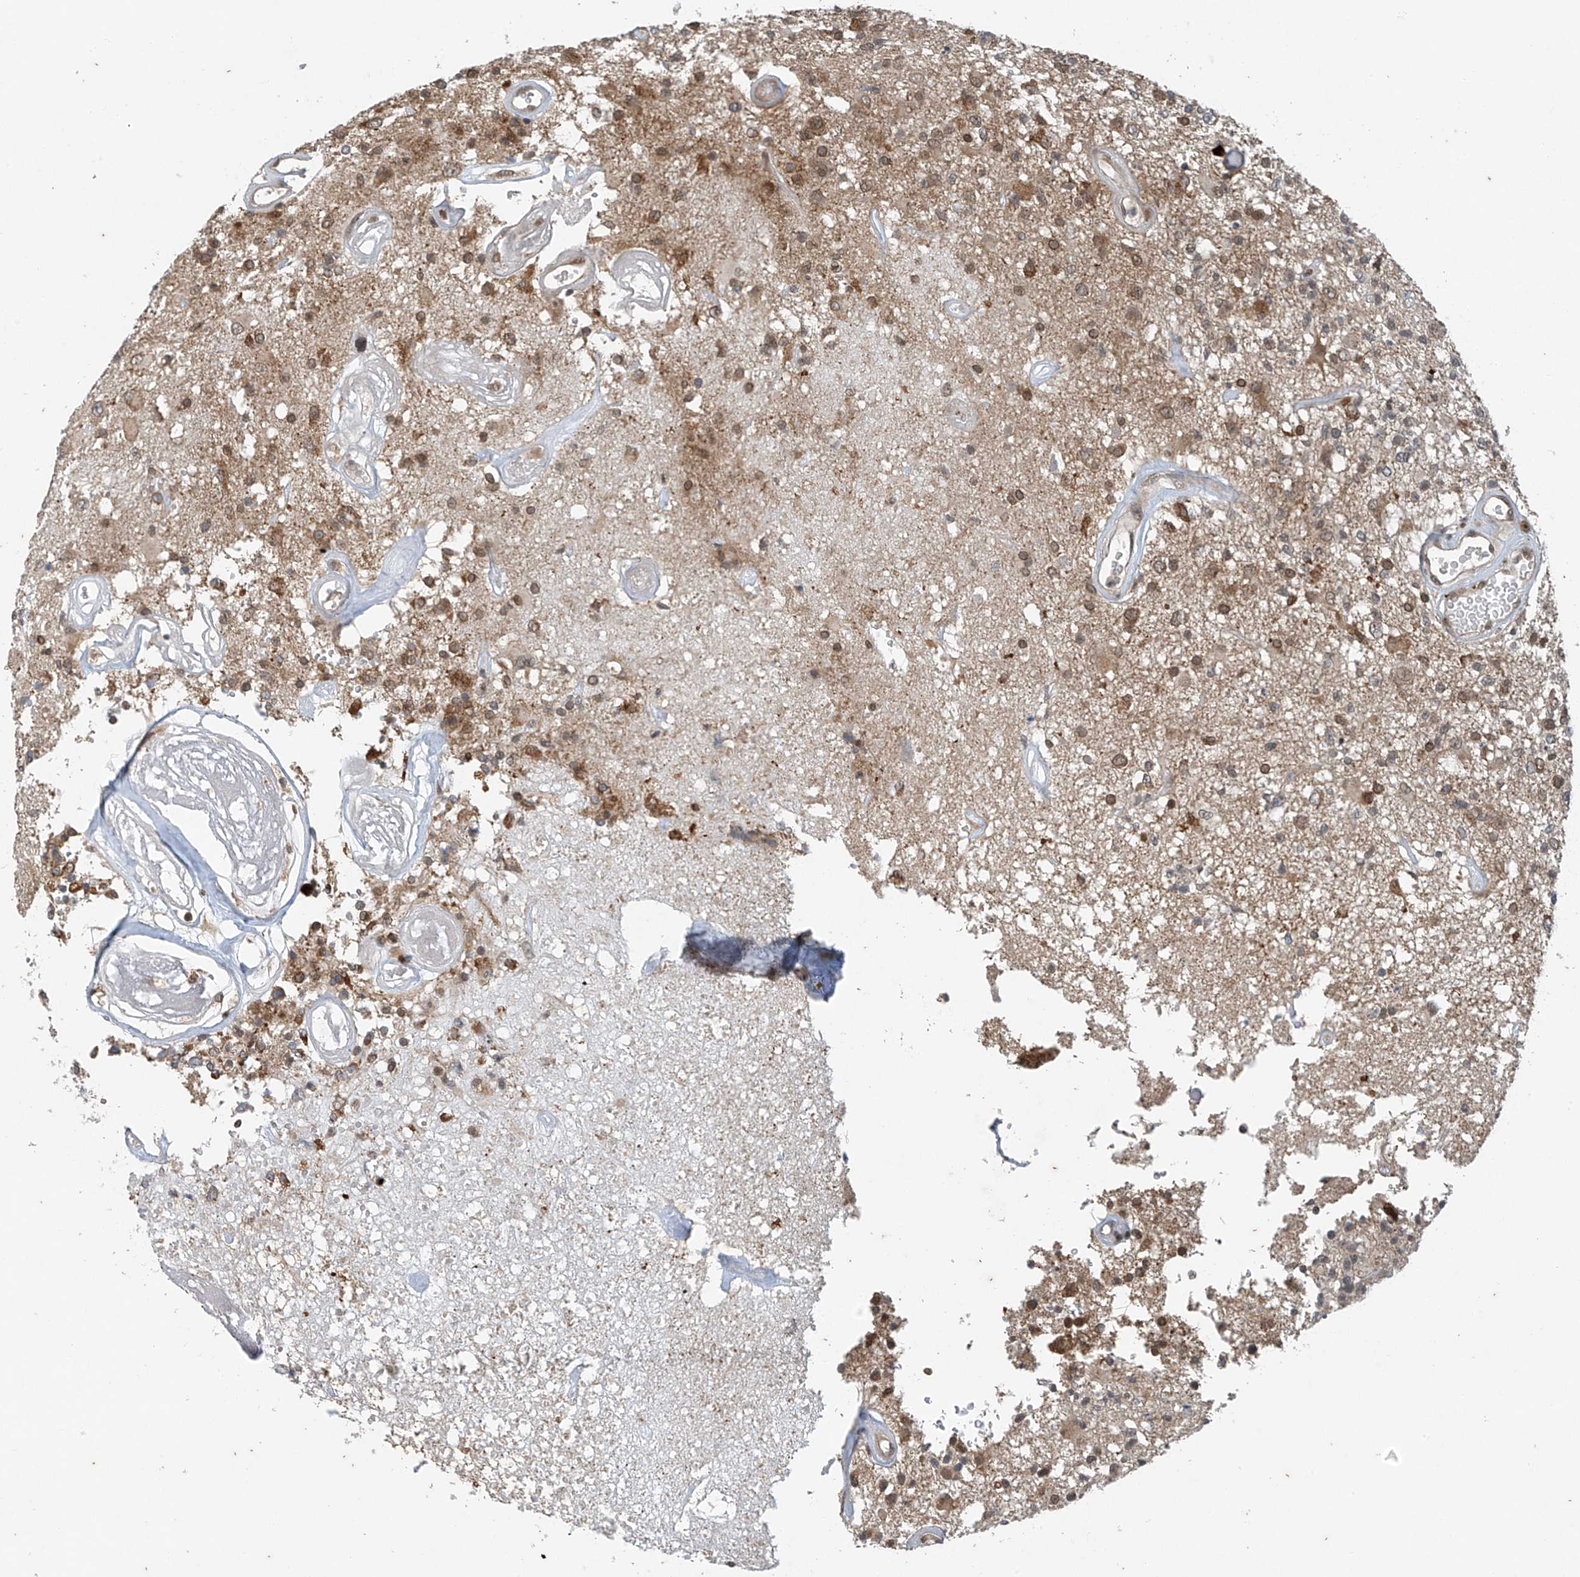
{"staining": {"intensity": "moderate", "quantity": "25%-75%", "location": "cytoplasmic/membranous,nuclear"}, "tissue": "glioma", "cell_type": "Tumor cells", "image_type": "cancer", "snomed": [{"axis": "morphology", "description": "Glioma, malignant, High grade"}, {"axis": "morphology", "description": "Glioblastoma, NOS"}, {"axis": "topography", "description": "Brain"}], "caption": "Immunohistochemical staining of glioblastoma reveals medium levels of moderate cytoplasmic/membranous and nuclear staining in approximately 25%-75% of tumor cells. (DAB (3,3'-diaminobenzidine) IHC, brown staining for protein, blue staining for nuclei).", "gene": "TAF8", "patient": {"sex": "male", "age": 60}}